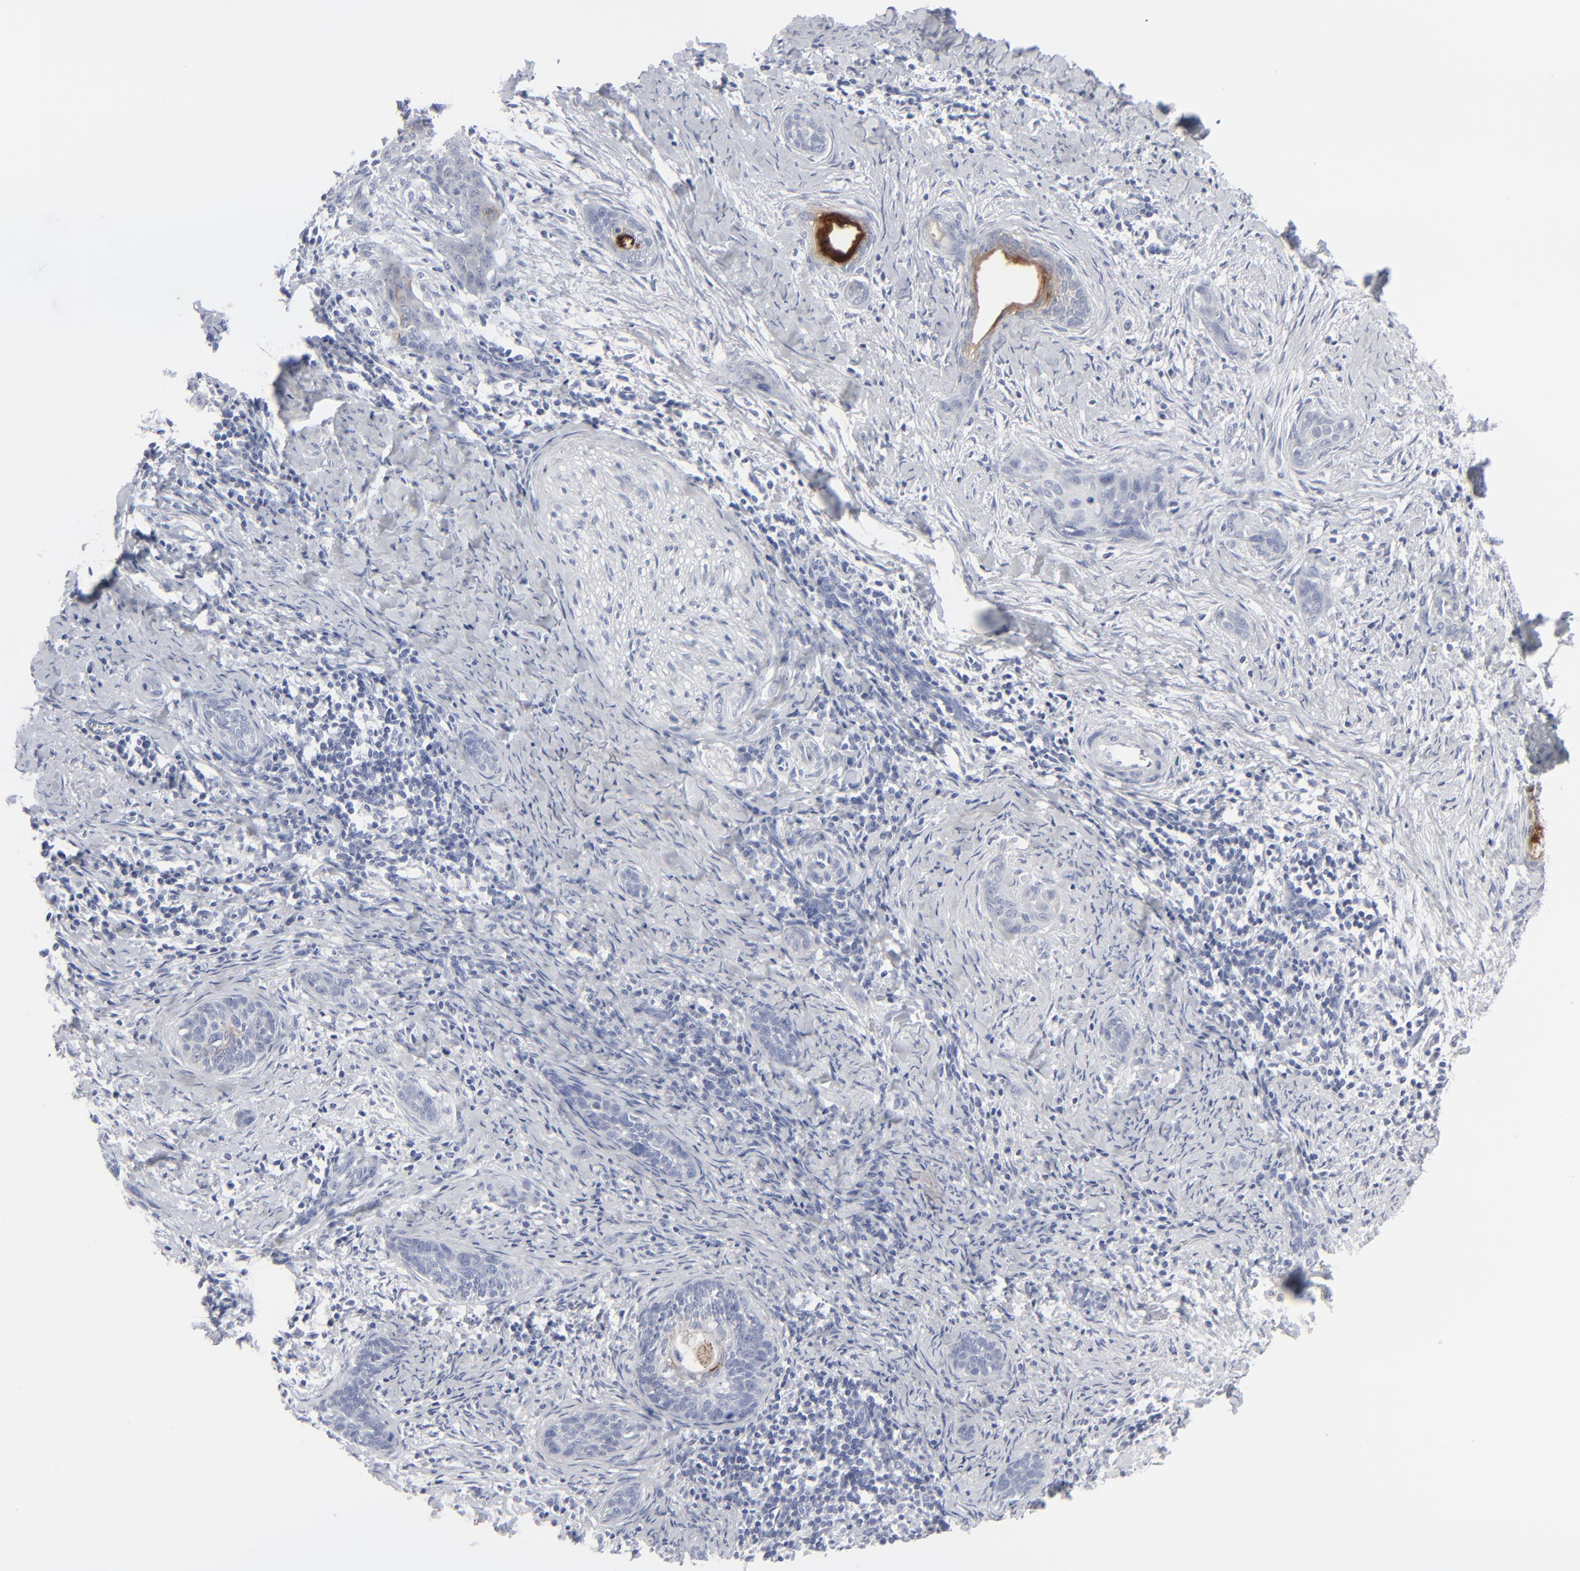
{"staining": {"intensity": "negative", "quantity": "none", "location": "none"}, "tissue": "cervical cancer", "cell_type": "Tumor cells", "image_type": "cancer", "snomed": [{"axis": "morphology", "description": "Squamous cell carcinoma, NOS"}, {"axis": "topography", "description": "Cervix"}], "caption": "Immunohistochemistry (IHC) histopathology image of neoplastic tissue: cervical cancer stained with DAB reveals no significant protein positivity in tumor cells.", "gene": "MSLN", "patient": {"sex": "female", "age": 33}}